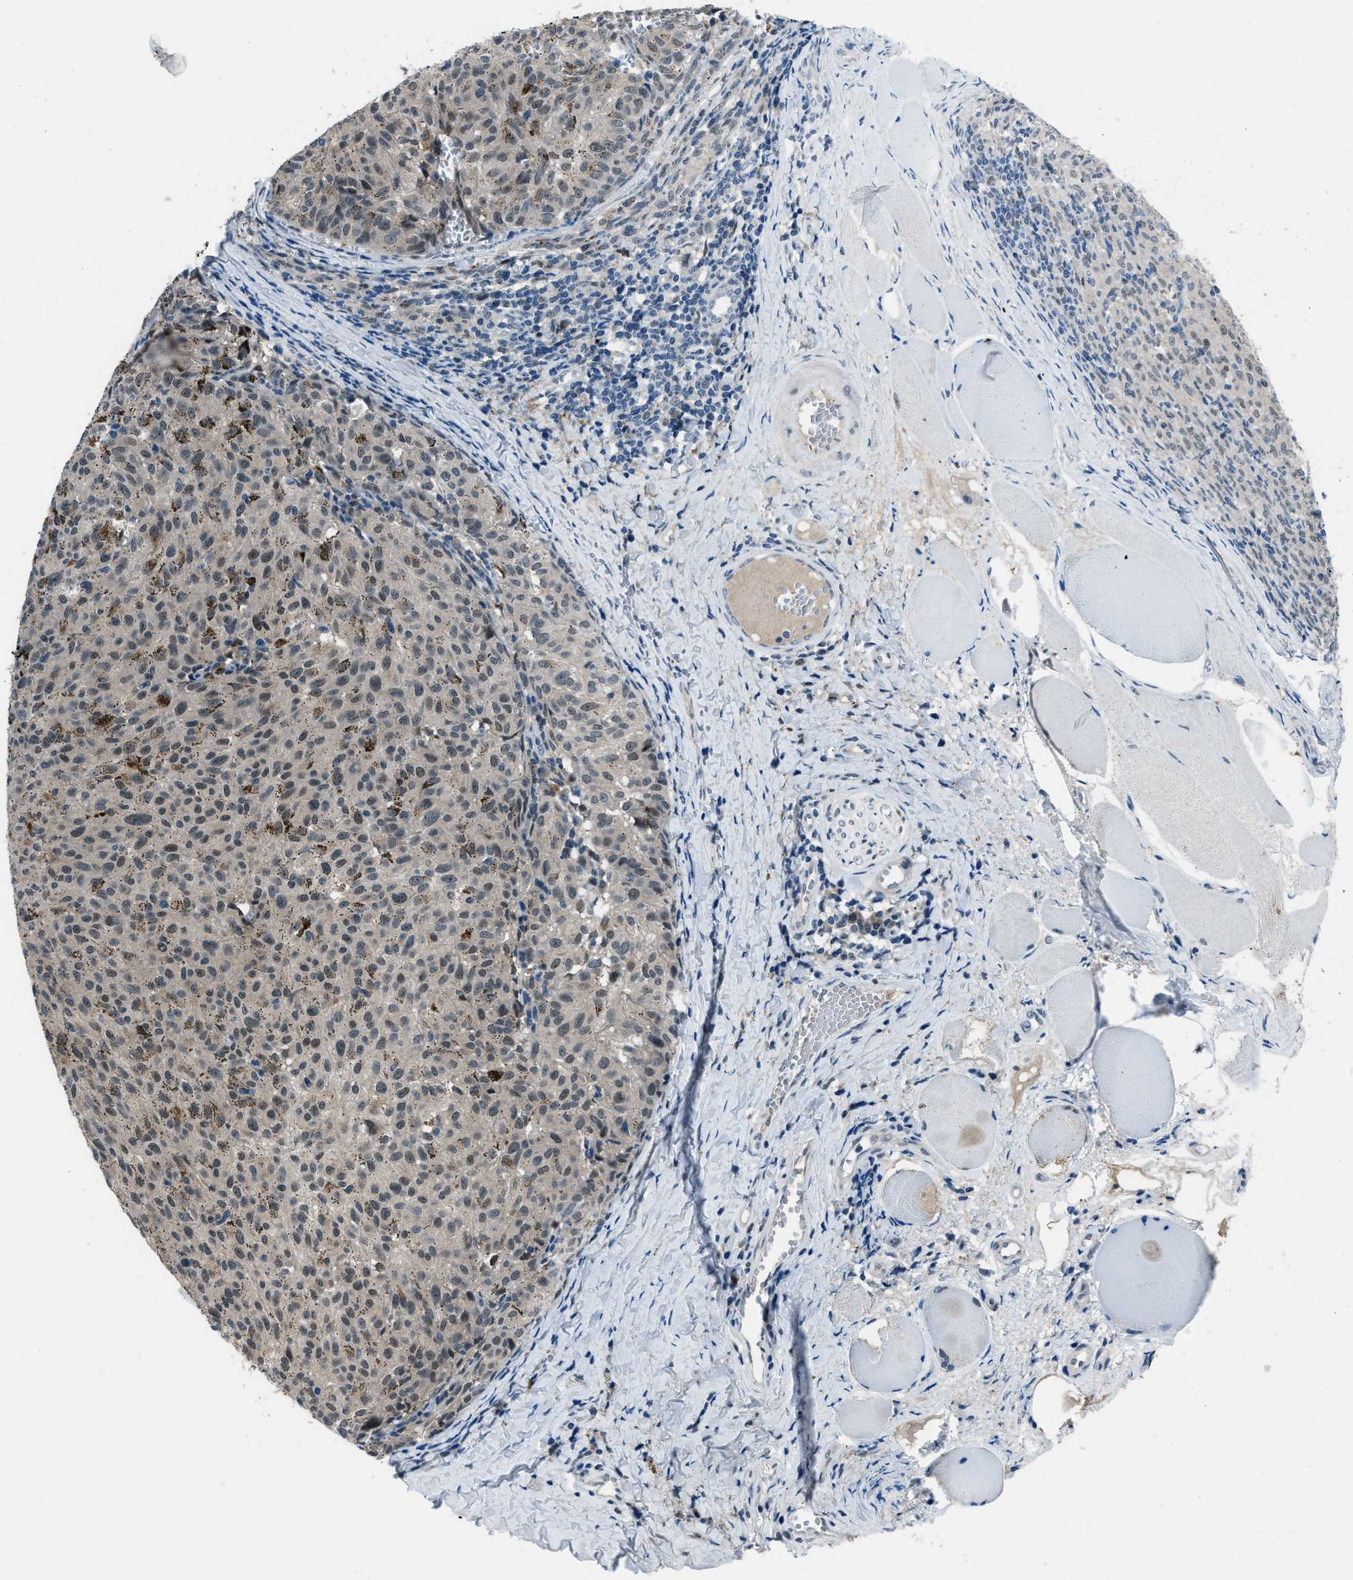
{"staining": {"intensity": "weak", "quantity": "25%-75%", "location": "cytoplasmic/membranous,nuclear"}, "tissue": "melanoma", "cell_type": "Tumor cells", "image_type": "cancer", "snomed": [{"axis": "morphology", "description": "Malignant melanoma, NOS"}, {"axis": "topography", "description": "Skin"}], "caption": "Brown immunohistochemical staining in malignant melanoma exhibits weak cytoplasmic/membranous and nuclear staining in about 25%-75% of tumor cells.", "gene": "DUSP19", "patient": {"sex": "female", "age": 72}}